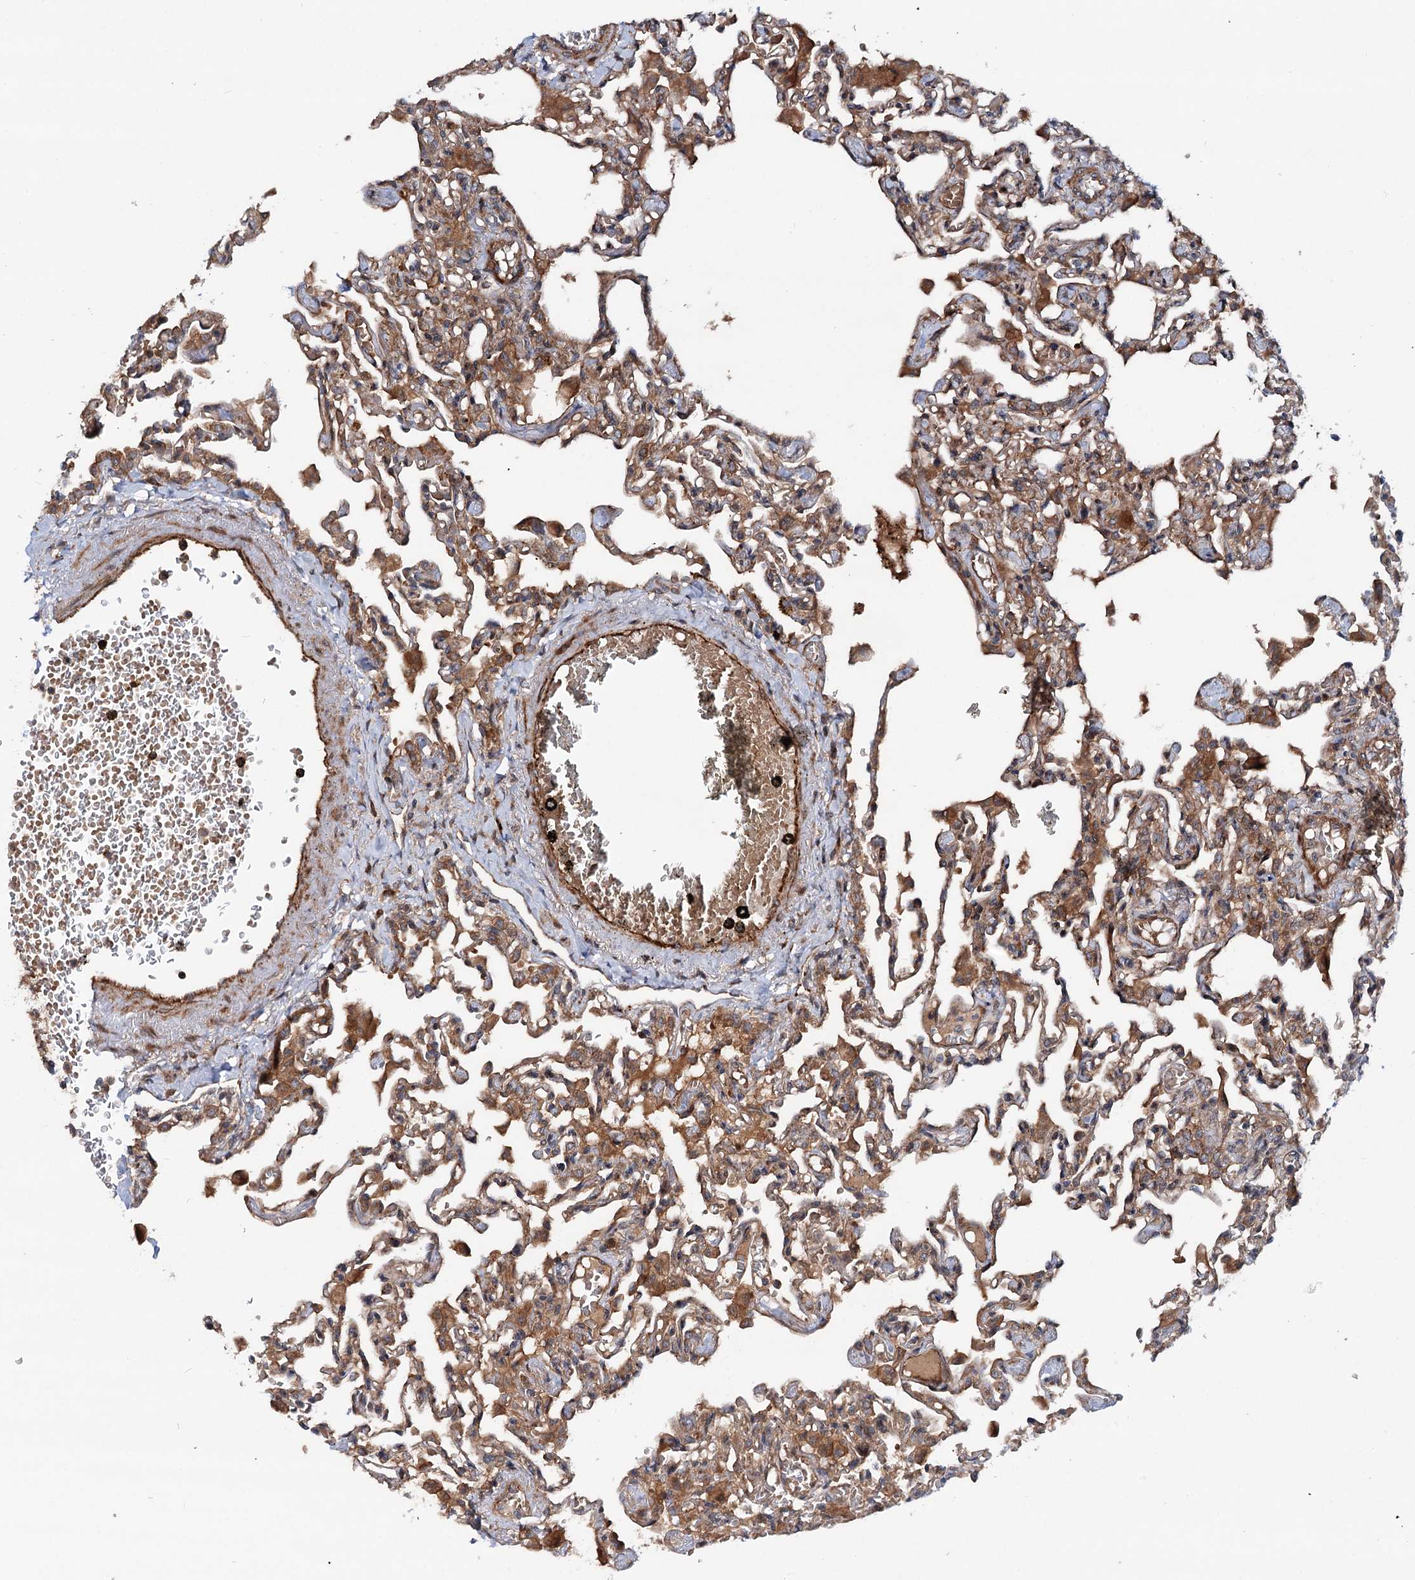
{"staining": {"intensity": "moderate", "quantity": ">75%", "location": "cytoplasmic/membranous"}, "tissue": "lung", "cell_type": "Alveolar cells", "image_type": "normal", "snomed": [{"axis": "morphology", "description": "Normal tissue, NOS"}, {"axis": "topography", "description": "Bronchus"}, {"axis": "topography", "description": "Lung"}], "caption": "Immunohistochemistry (IHC) (DAB (3,3'-diaminobenzidine)) staining of normal human lung displays moderate cytoplasmic/membranous protein expression in about >75% of alveolar cells.", "gene": "ADGRG4", "patient": {"sex": "female", "age": 49}}